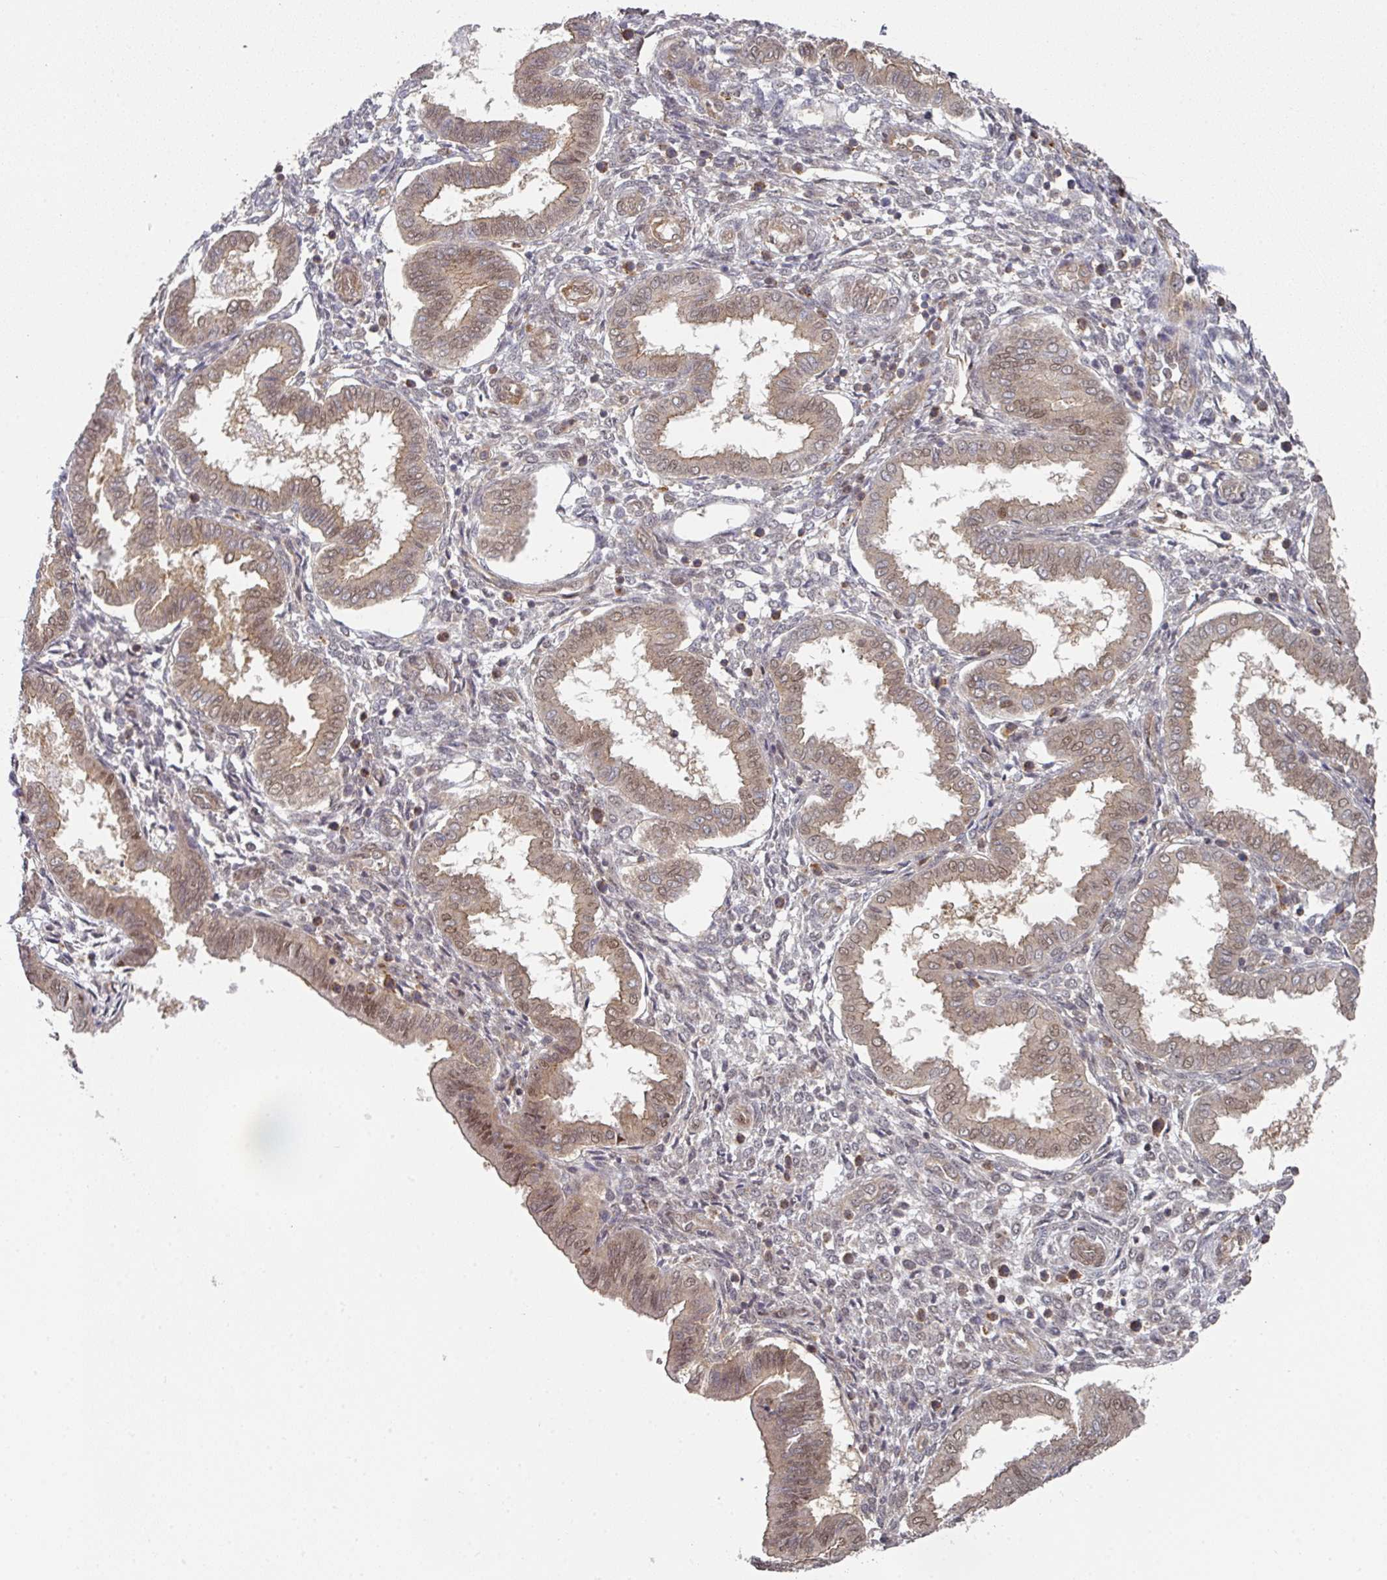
{"staining": {"intensity": "negative", "quantity": "none", "location": "none"}, "tissue": "endometrium", "cell_type": "Cells in endometrial stroma", "image_type": "normal", "snomed": [{"axis": "morphology", "description": "Normal tissue, NOS"}, {"axis": "topography", "description": "Endometrium"}], "caption": "DAB immunohistochemical staining of unremarkable endometrium displays no significant staining in cells in endometrial stroma. (DAB IHC, high magnification).", "gene": "PSME3IP1", "patient": {"sex": "female", "age": 24}}